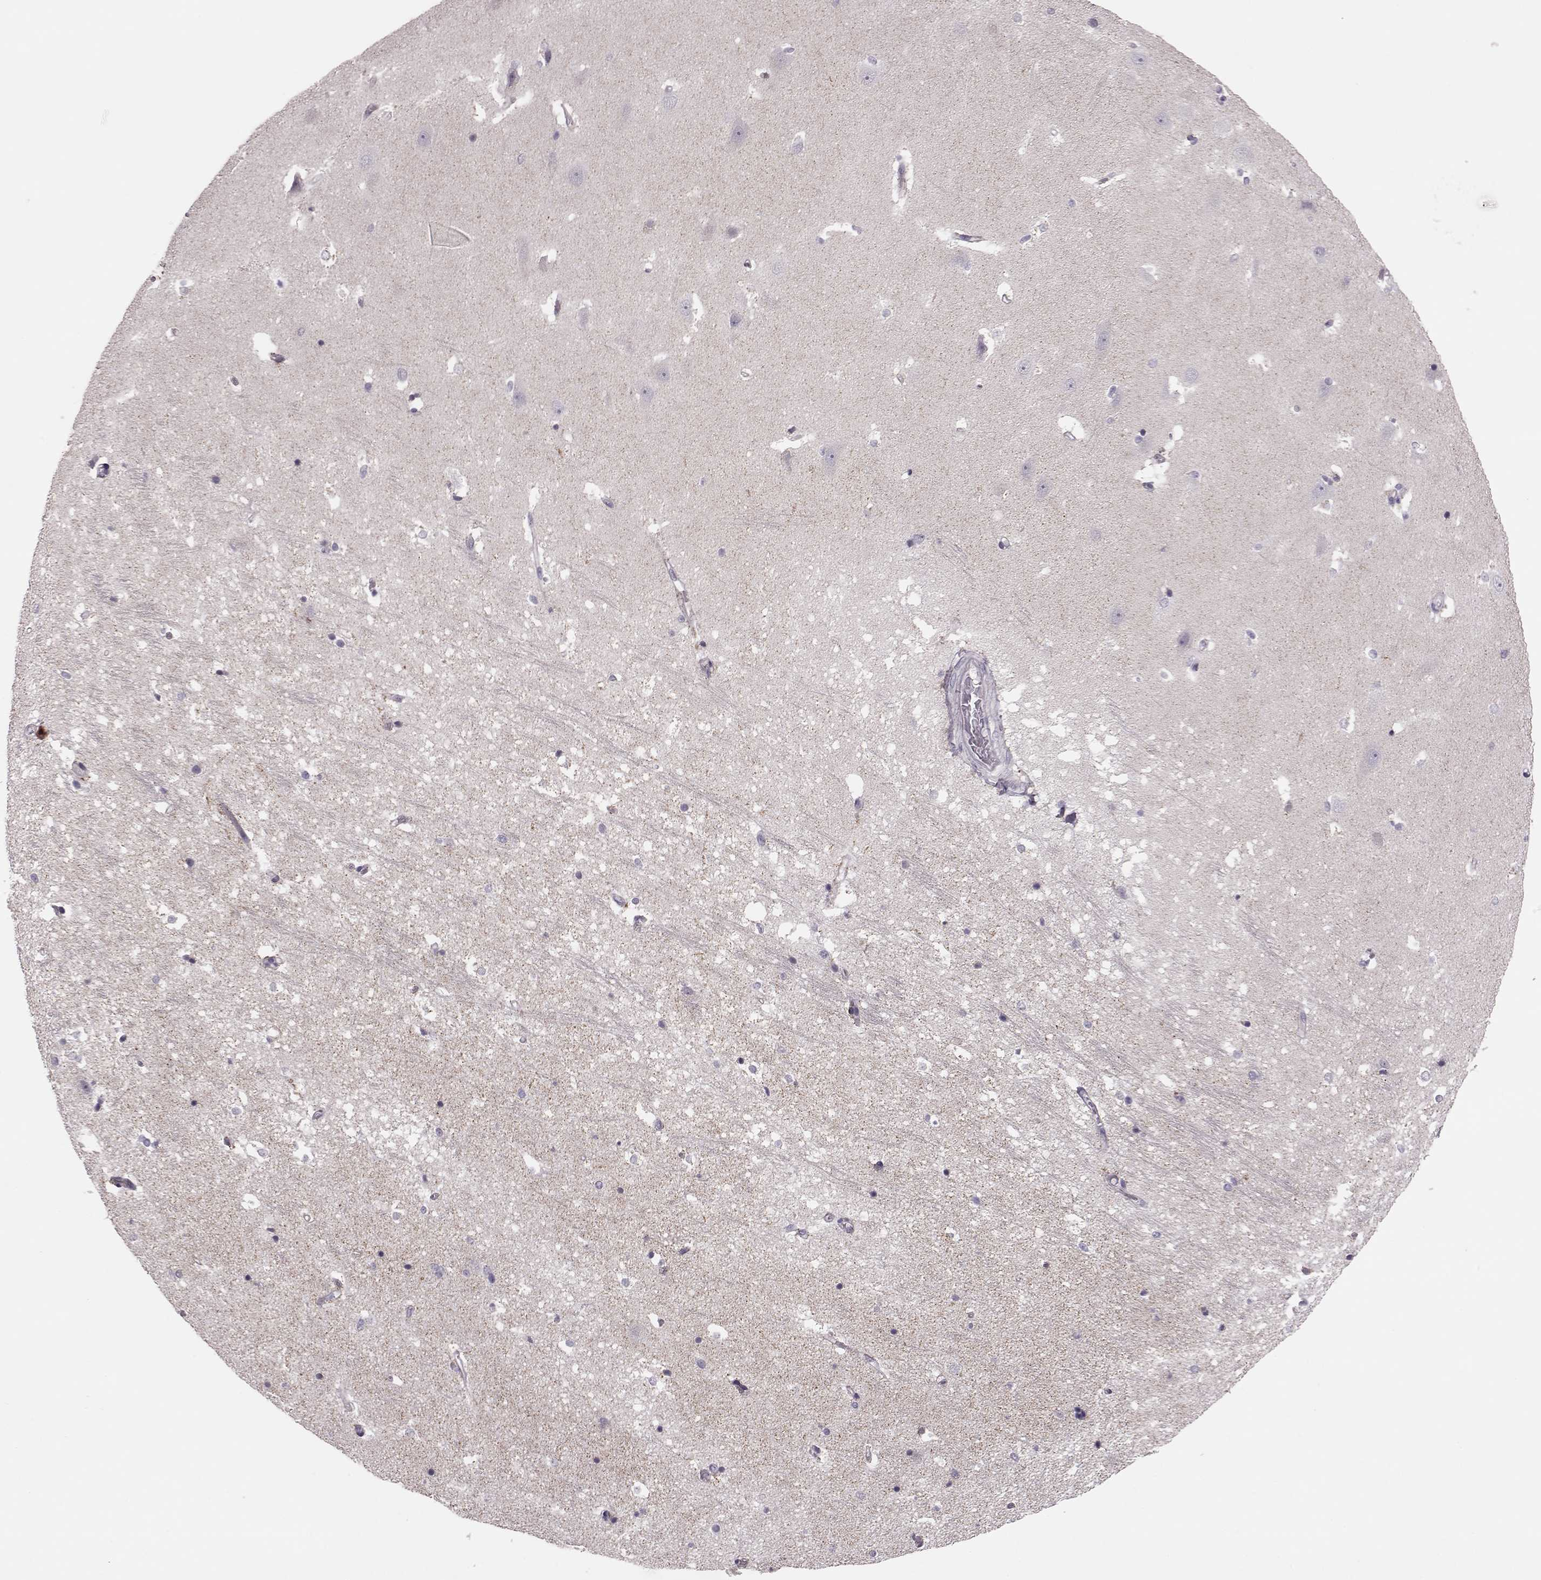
{"staining": {"intensity": "negative", "quantity": "none", "location": "none"}, "tissue": "hippocampus", "cell_type": "Glial cells", "image_type": "normal", "snomed": [{"axis": "morphology", "description": "Normal tissue, NOS"}, {"axis": "topography", "description": "Hippocampus"}], "caption": "Immunohistochemistry photomicrograph of normal hippocampus: hippocampus stained with DAB (3,3'-diaminobenzidine) reveals no significant protein staining in glial cells.", "gene": "RIMS2", "patient": {"sex": "male", "age": 44}}